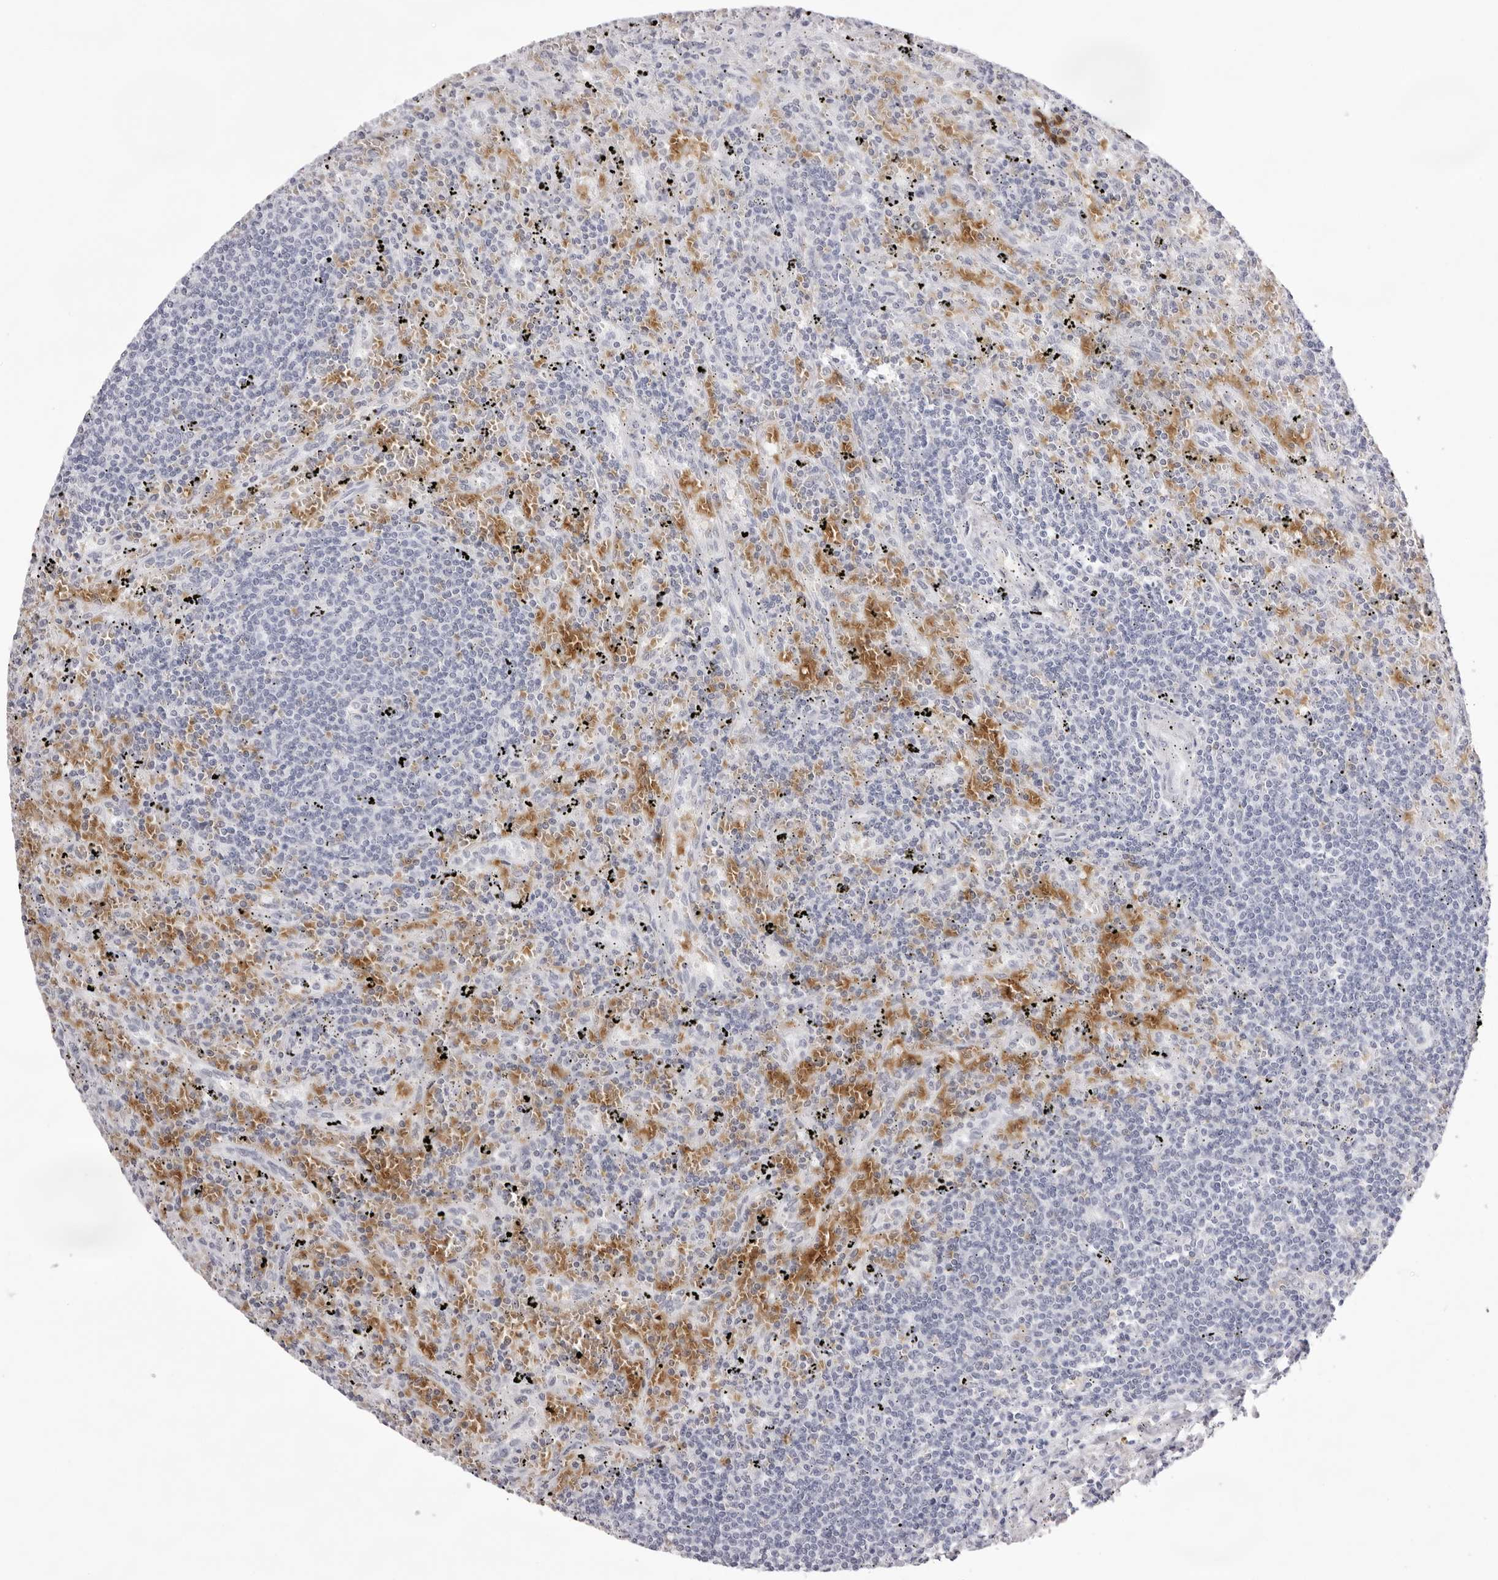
{"staining": {"intensity": "negative", "quantity": "none", "location": "none"}, "tissue": "lymphoma", "cell_type": "Tumor cells", "image_type": "cancer", "snomed": [{"axis": "morphology", "description": "Malignant lymphoma, non-Hodgkin's type, Low grade"}, {"axis": "topography", "description": "Spleen"}], "caption": "Malignant lymphoma, non-Hodgkin's type (low-grade) was stained to show a protein in brown. There is no significant expression in tumor cells.", "gene": "SPTA1", "patient": {"sex": "male", "age": 76}}